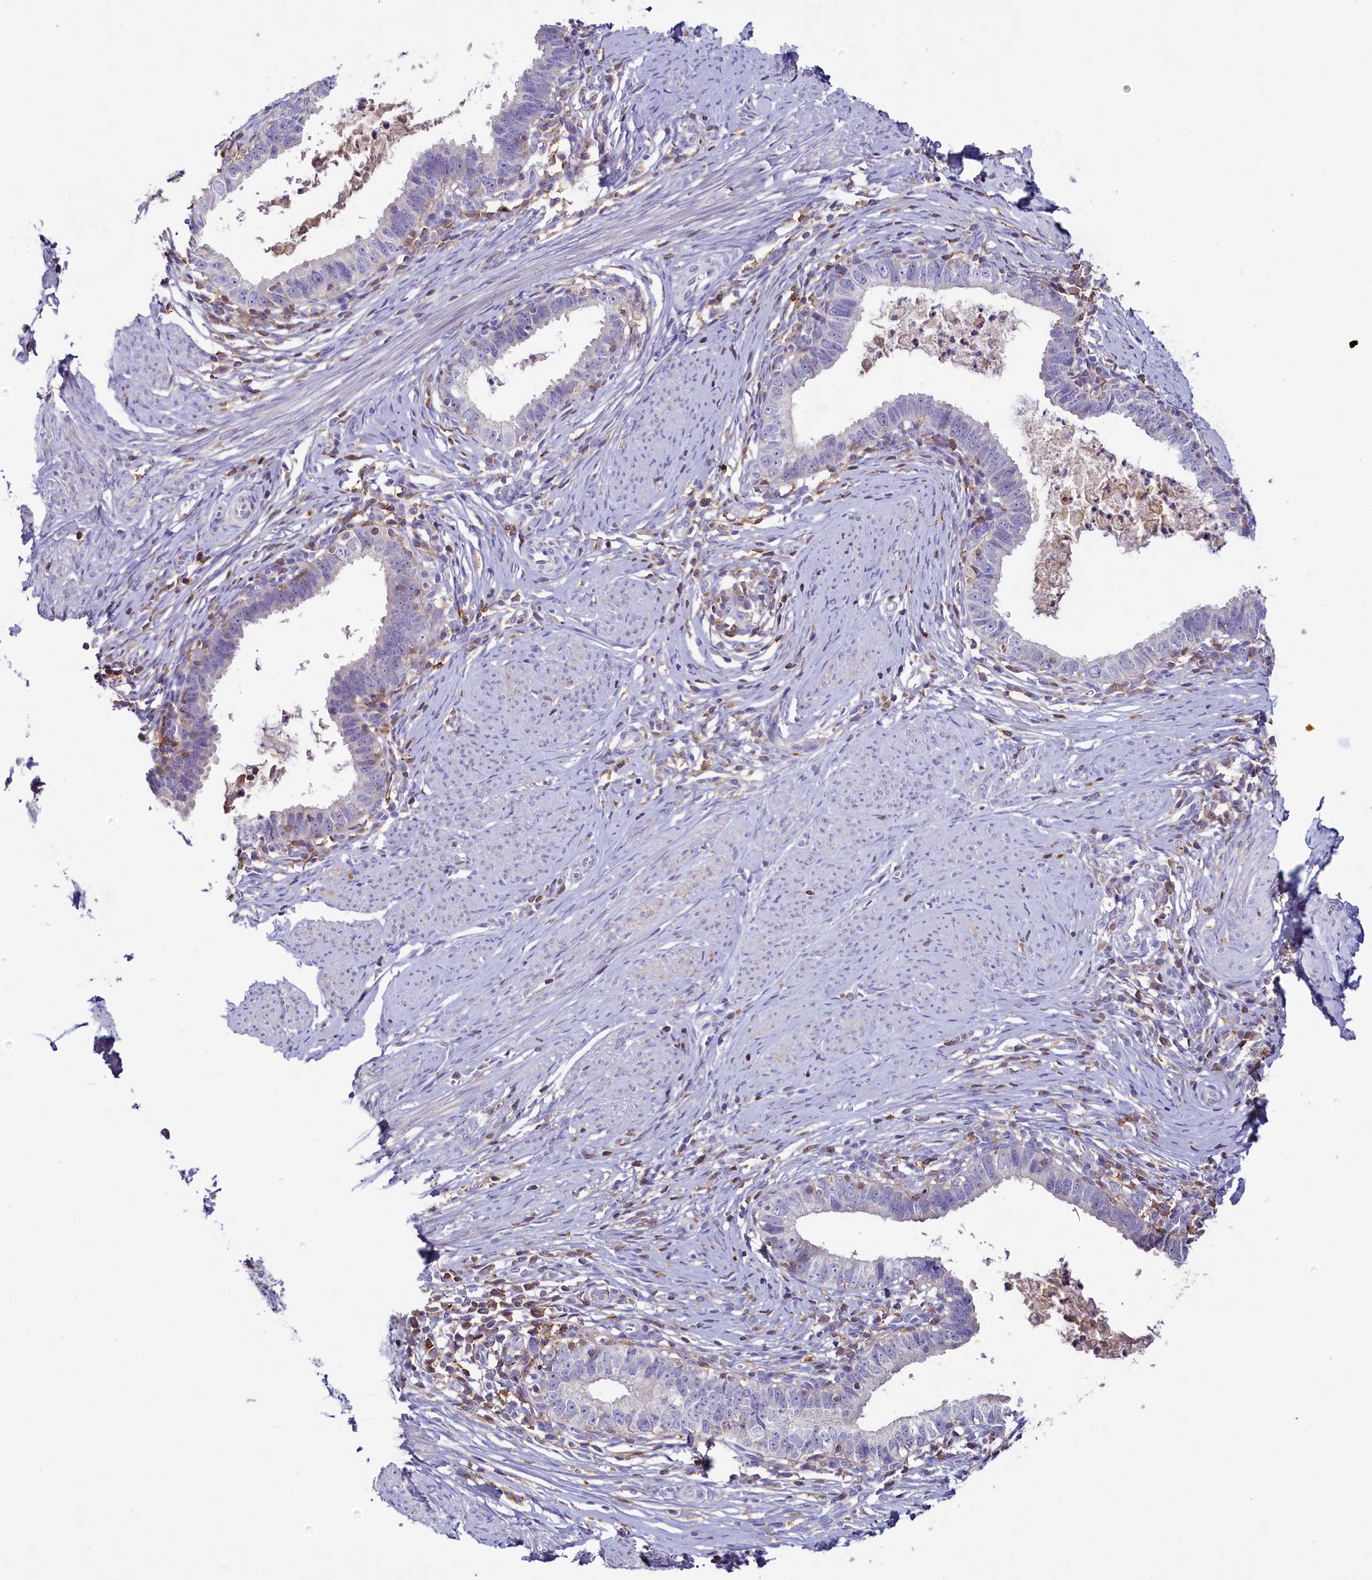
{"staining": {"intensity": "negative", "quantity": "none", "location": "none"}, "tissue": "cervical cancer", "cell_type": "Tumor cells", "image_type": "cancer", "snomed": [{"axis": "morphology", "description": "Adenocarcinoma, NOS"}, {"axis": "topography", "description": "Cervix"}], "caption": "Immunohistochemical staining of human cervical adenocarcinoma exhibits no significant expression in tumor cells.", "gene": "FGFR2", "patient": {"sex": "female", "age": 36}}